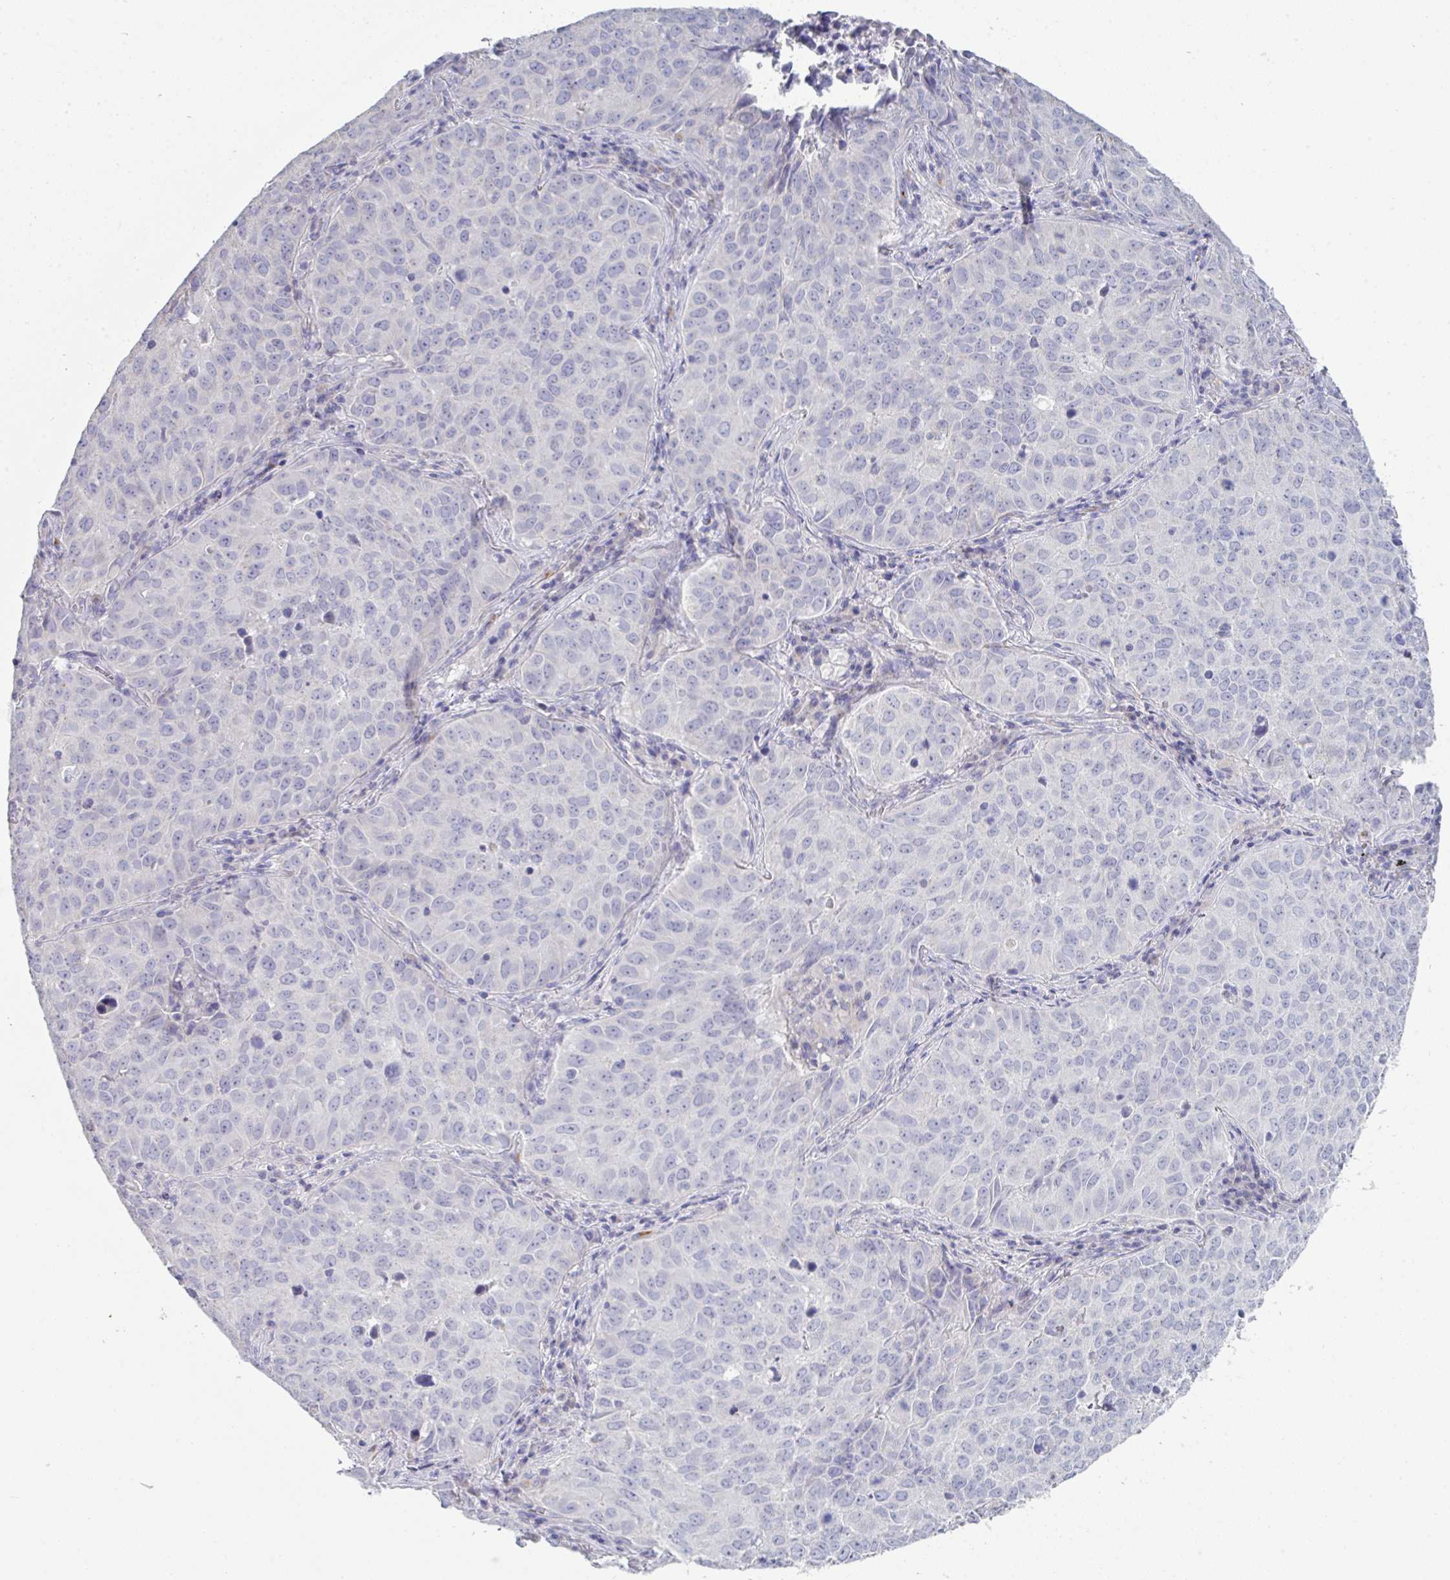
{"staining": {"intensity": "negative", "quantity": "none", "location": "none"}, "tissue": "lung cancer", "cell_type": "Tumor cells", "image_type": "cancer", "snomed": [{"axis": "morphology", "description": "Adenocarcinoma, NOS"}, {"axis": "topography", "description": "Lung"}], "caption": "Immunohistochemical staining of adenocarcinoma (lung) reveals no significant expression in tumor cells. The staining was performed using DAB (3,3'-diaminobenzidine) to visualize the protein expression in brown, while the nuclei were stained in blue with hematoxylin (Magnification: 20x).", "gene": "HGFAC", "patient": {"sex": "female", "age": 50}}